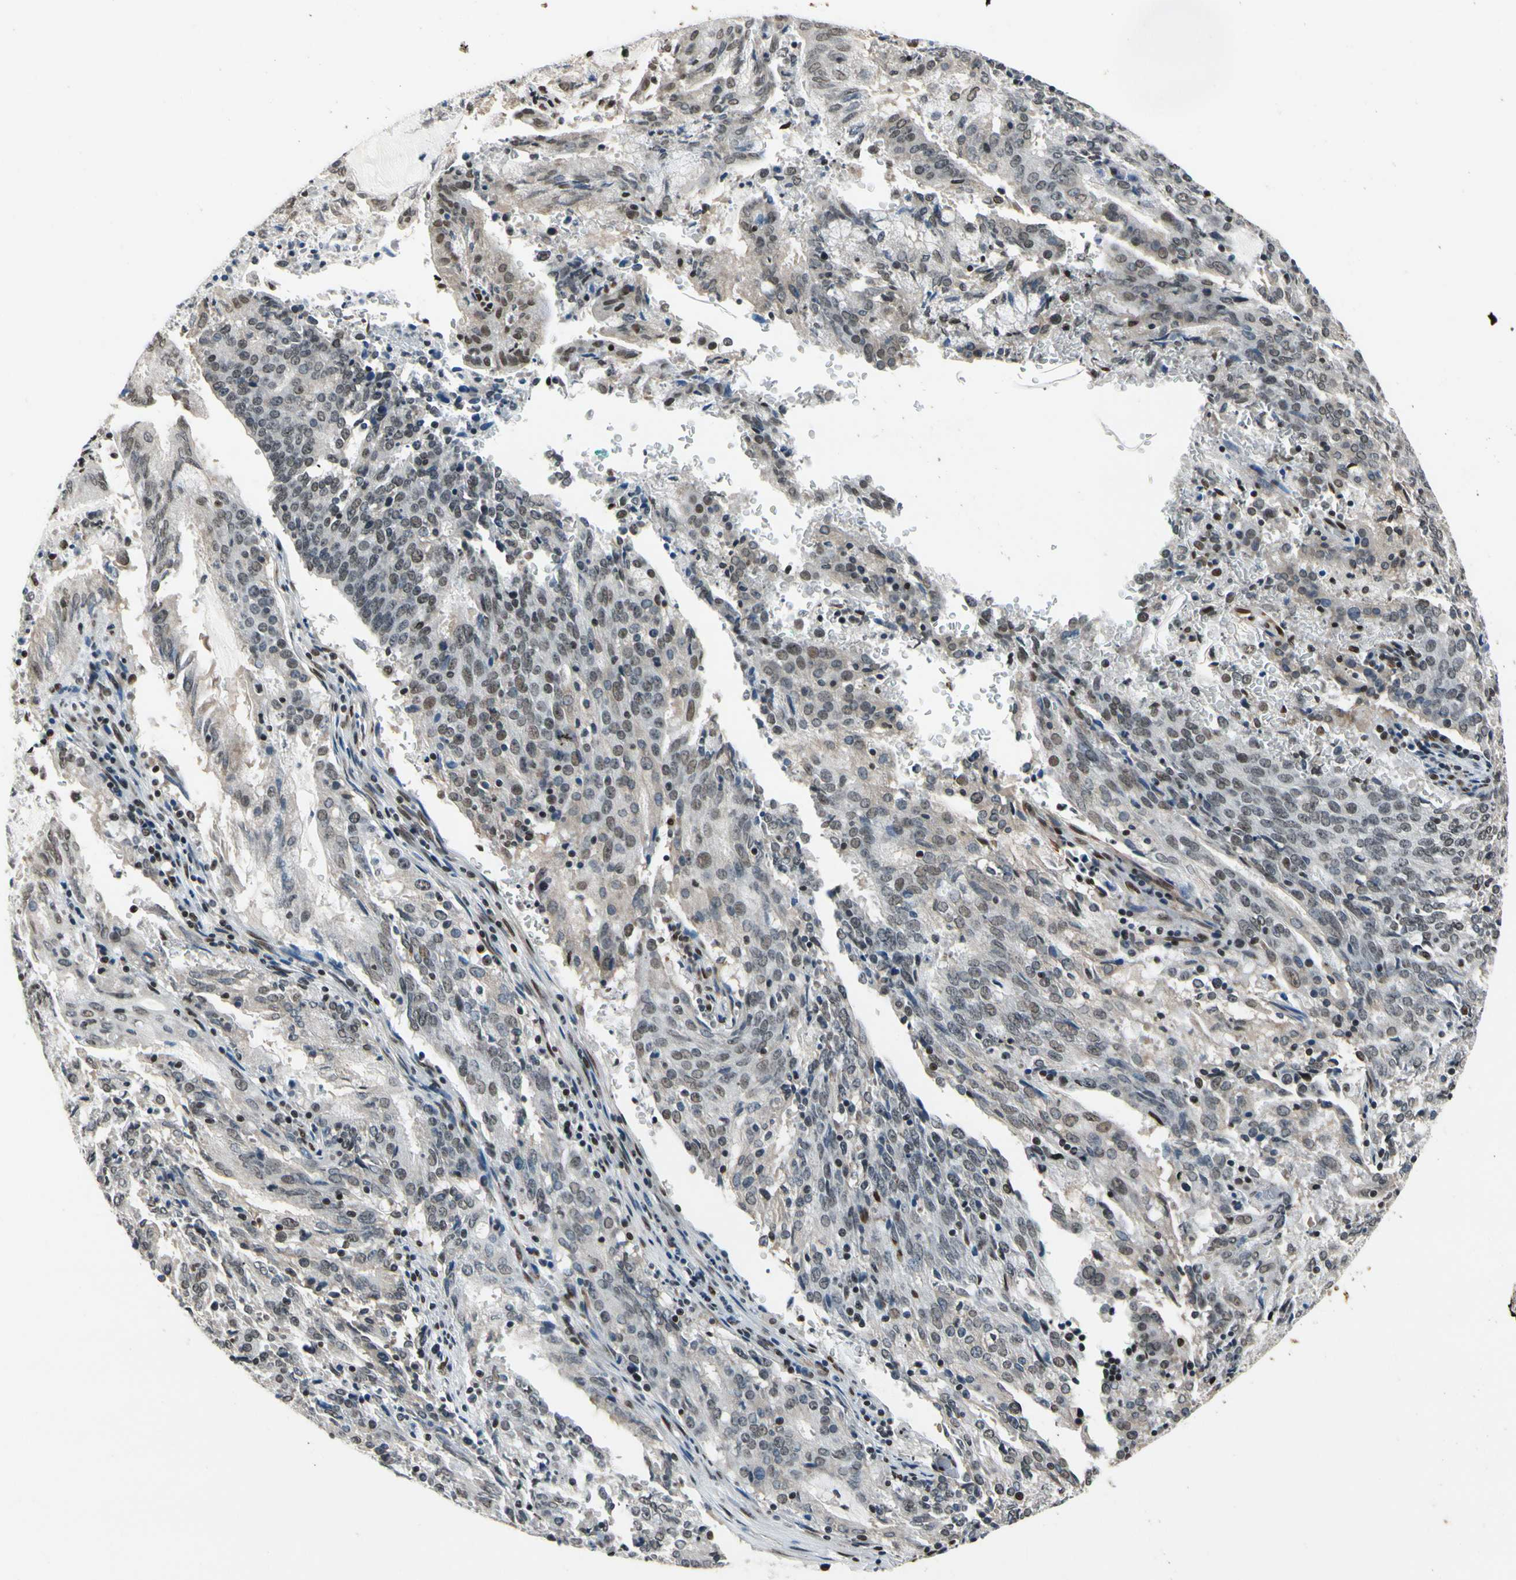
{"staining": {"intensity": "weak", "quantity": "25%-75%", "location": "nuclear"}, "tissue": "cervical cancer", "cell_type": "Tumor cells", "image_type": "cancer", "snomed": [{"axis": "morphology", "description": "Adenocarcinoma, NOS"}, {"axis": "topography", "description": "Cervix"}], "caption": "Human cervical cancer (adenocarcinoma) stained with a protein marker displays weak staining in tumor cells.", "gene": "RECQL", "patient": {"sex": "female", "age": 44}}